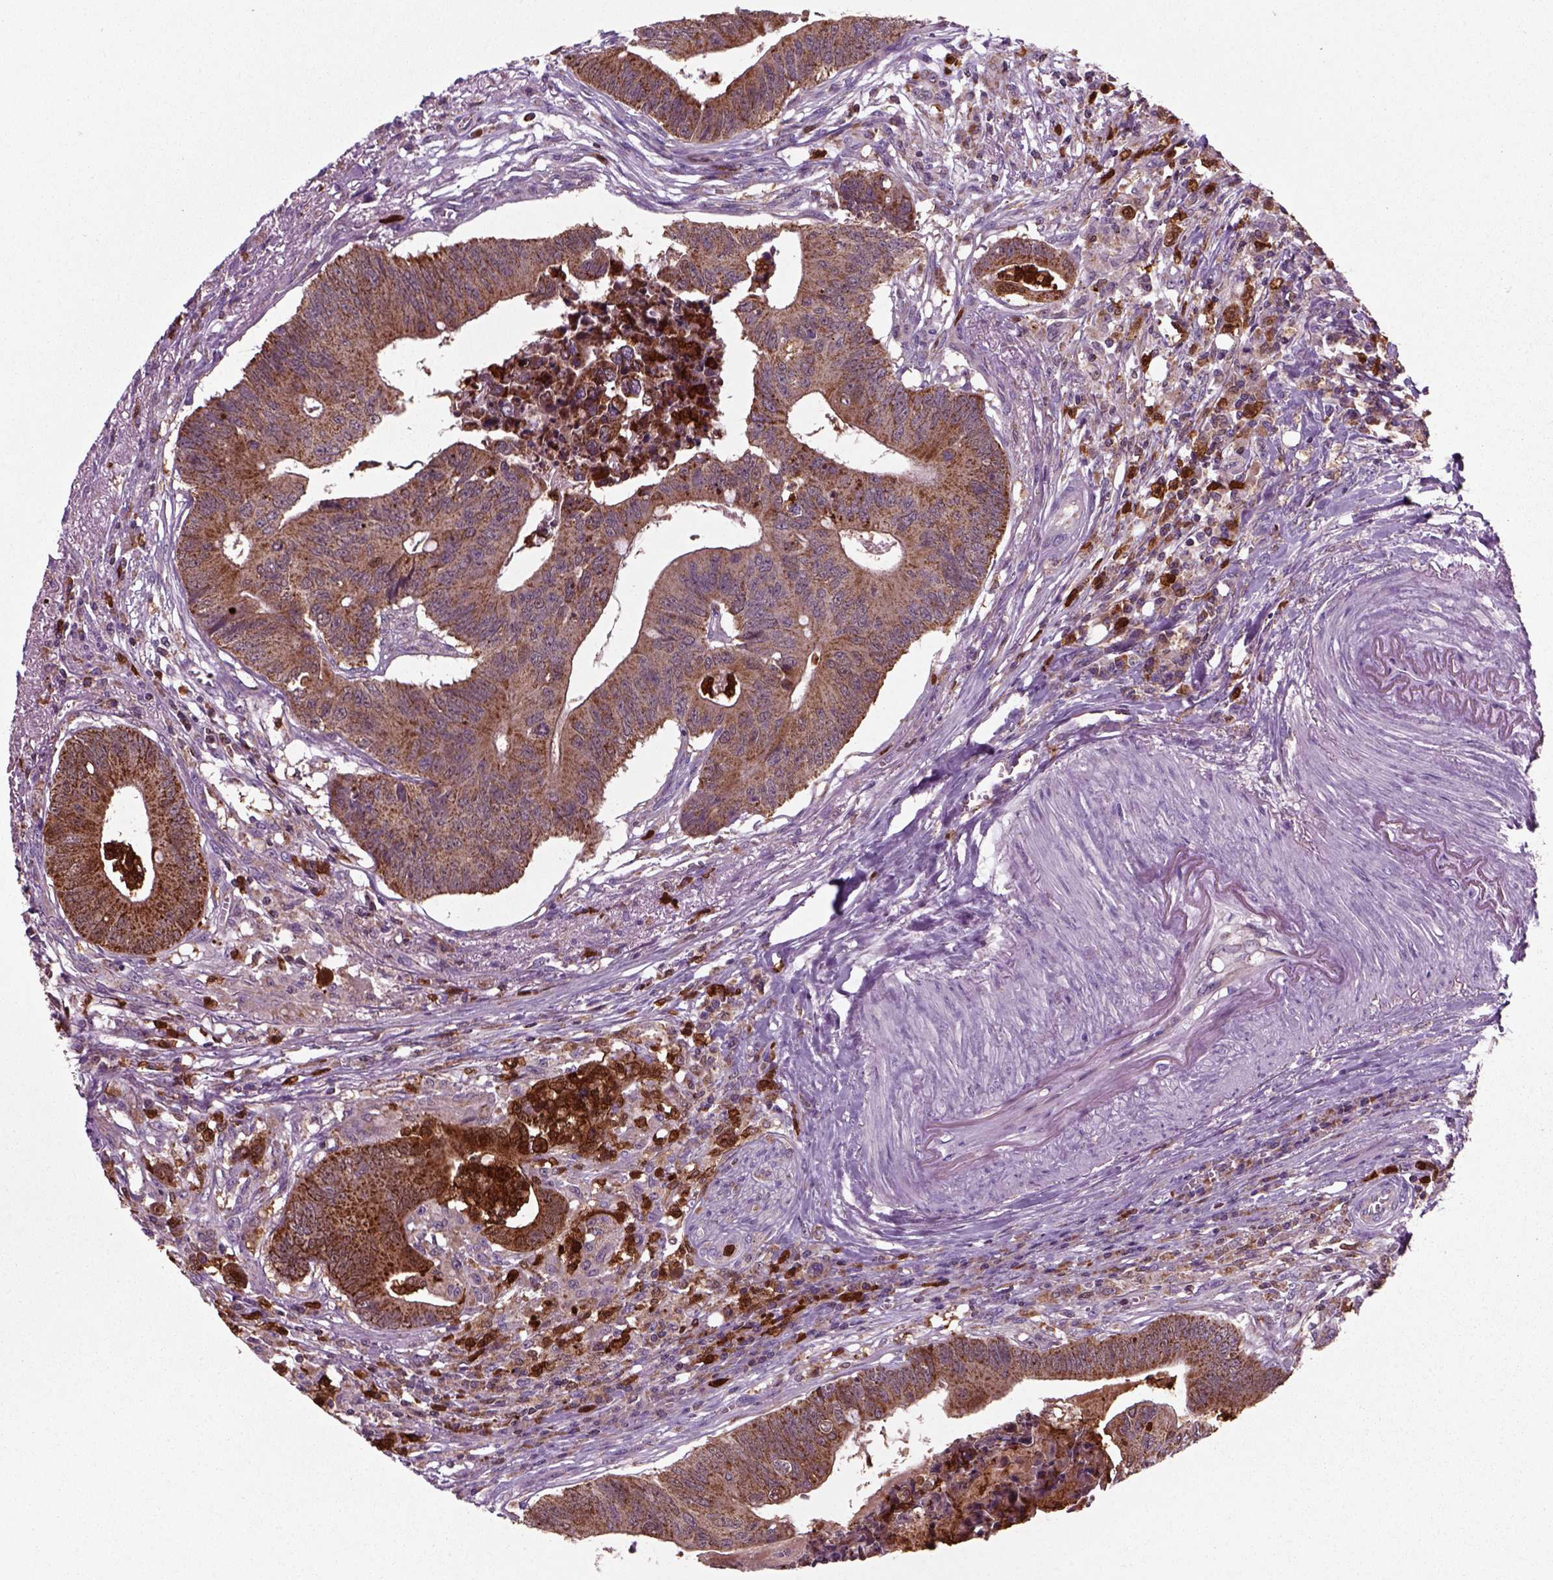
{"staining": {"intensity": "moderate", "quantity": ">75%", "location": "cytoplasmic/membranous"}, "tissue": "colorectal cancer", "cell_type": "Tumor cells", "image_type": "cancer", "snomed": [{"axis": "morphology", "description": "Adenocarcinoma, NOS"}, {"axis": "topography", "description": "Colon"}], "caption": "Colorectal cancer stained with a protein marker shows moderate staining in tumor cells.", "gene": "NUDT16L1", "patient": {"sex": "male", "age": 84}}